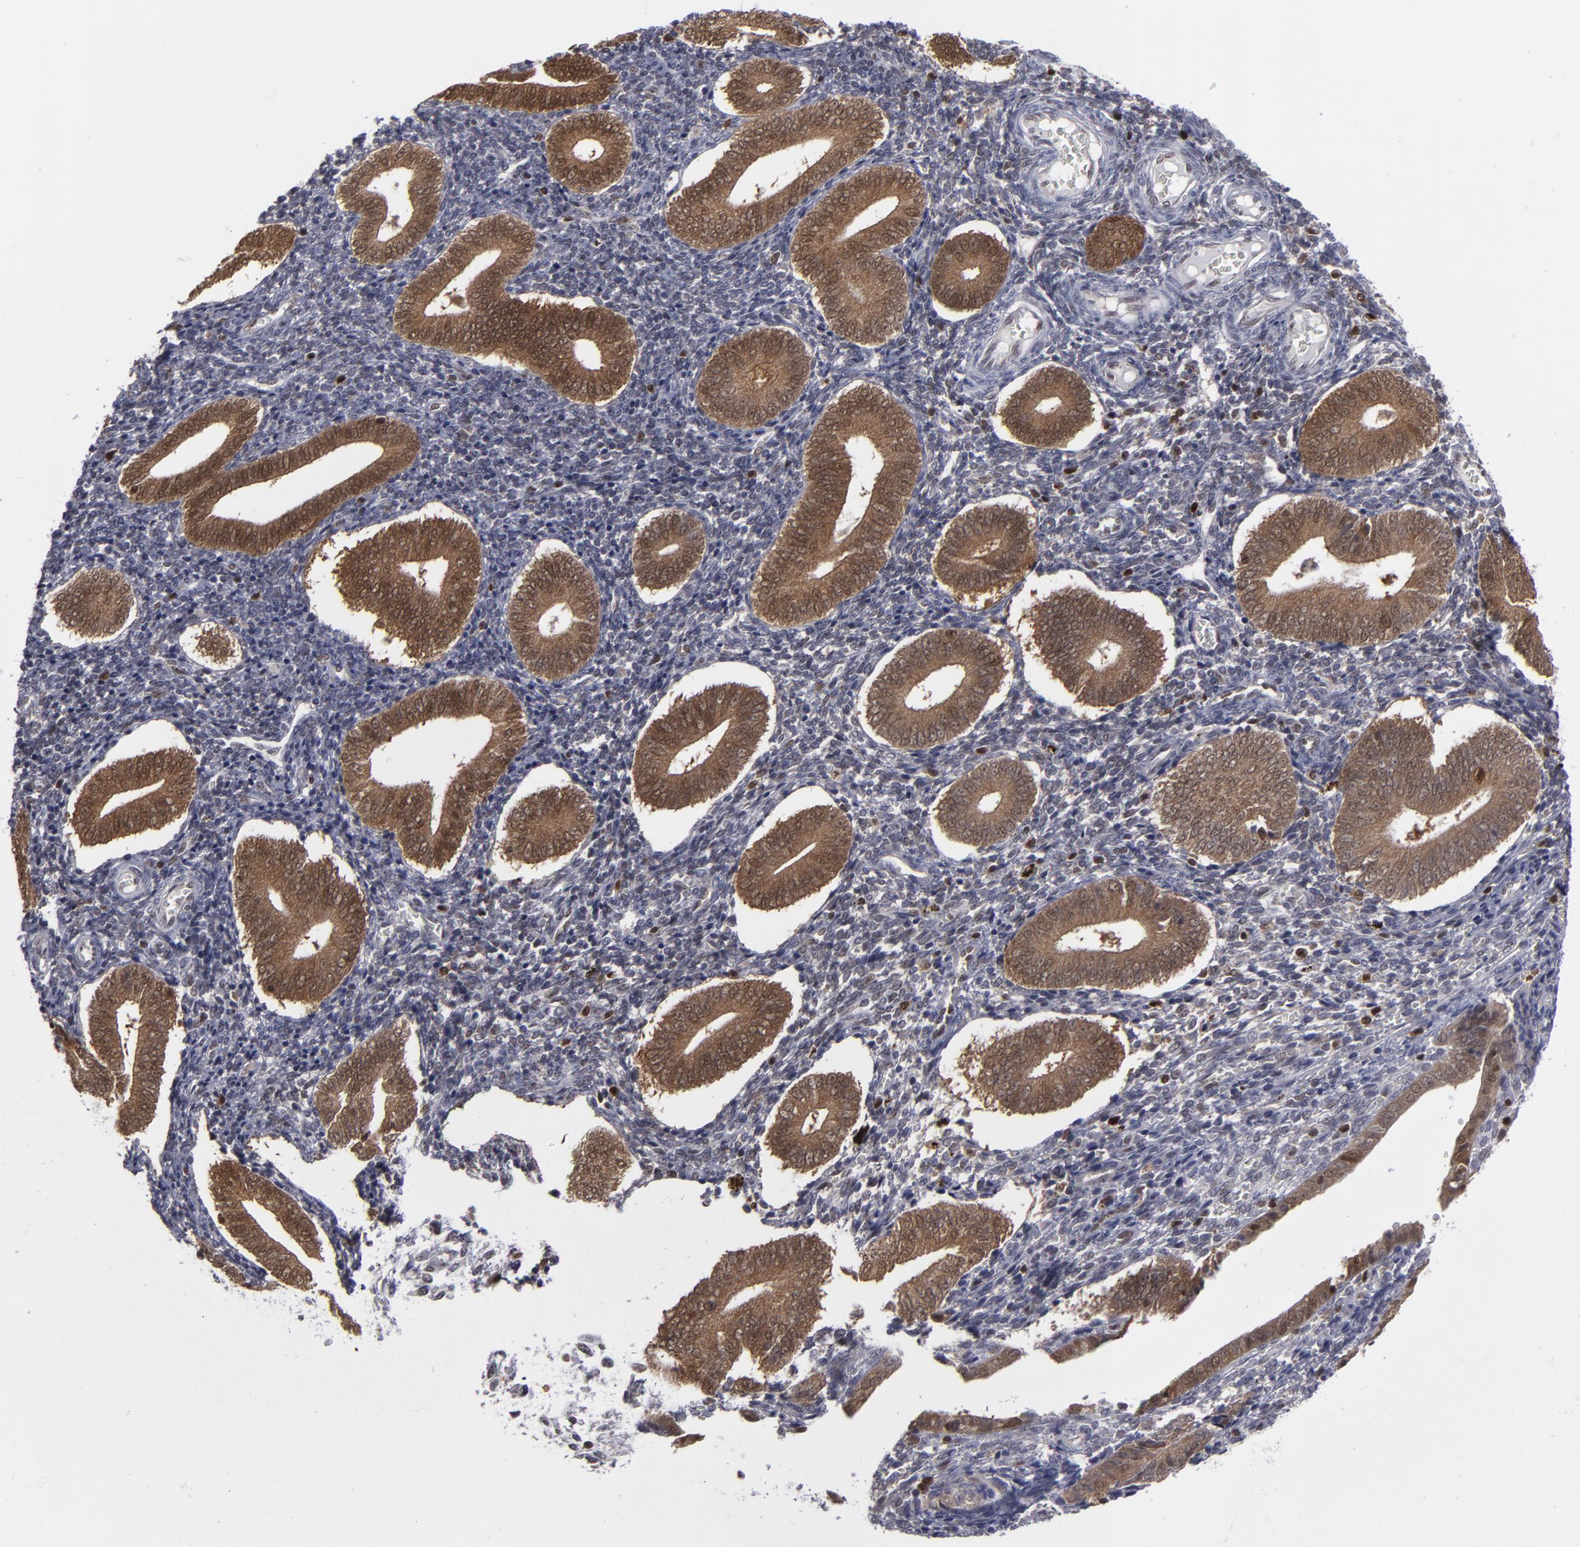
{"staining": {"intensity": "weak", "quantity": "<25%", "location": "cytoplasmic/membranous,nuclear"}, "tissue": "endometrium", "cell_type": "Cells in endometrial stroma", "image_type": "normal", "snomed": [{"axis": "morphology", "description": "Normal tissue, NOS"}, {"axis": "topography", "description": "Uterus"}, {"axis": "topography", "description": "Endometrium"}], "caption": "The image reveals no significant expression in cells in endometrial stroma of endometrium.", "gene": "GSR", "patient": {"sex": "female", "age": 33}}